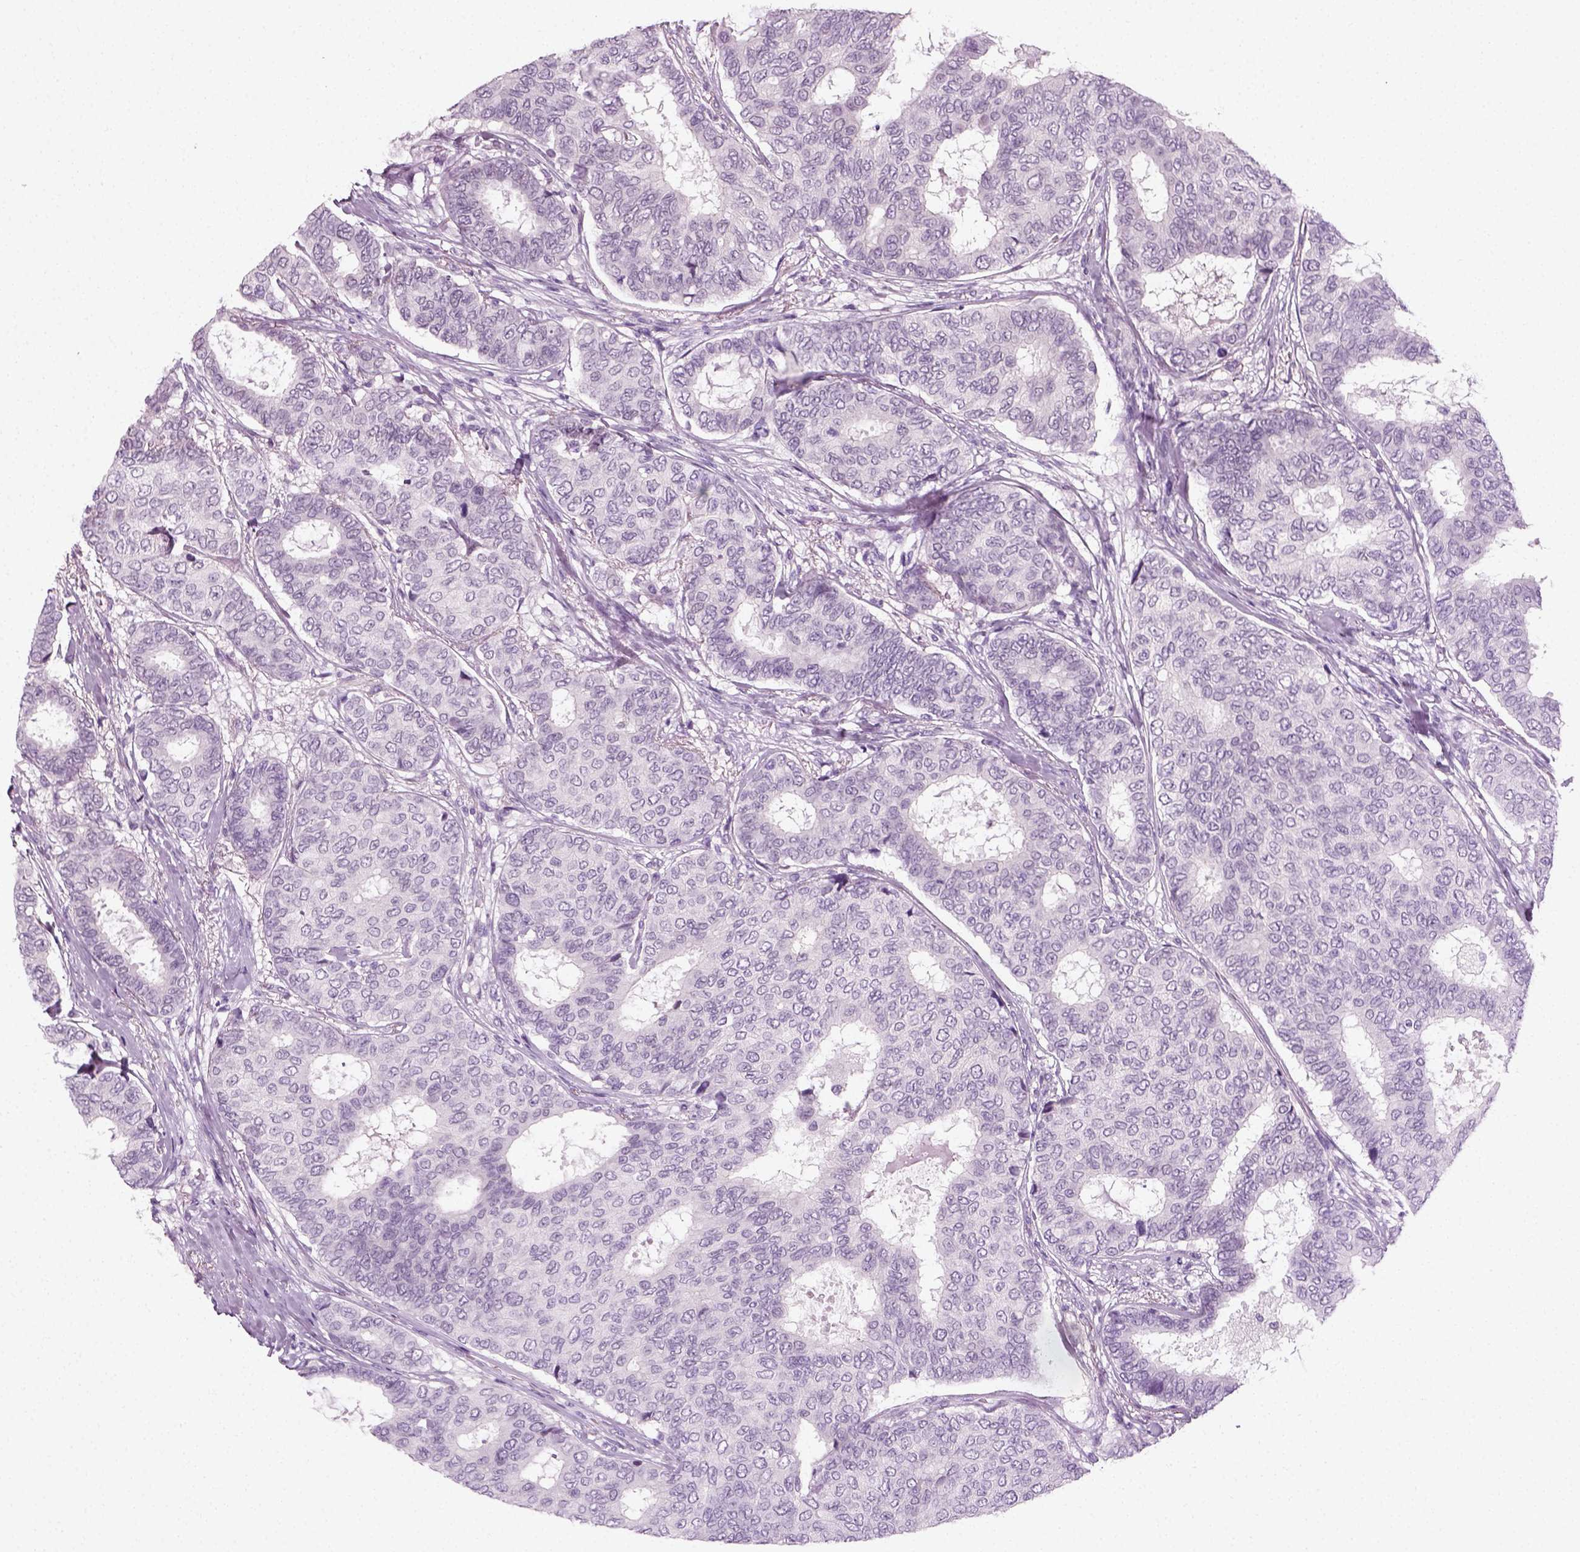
{"staining": {"intensity": "negative", "quantity": "none", "location": "none"}, "tissue": "breast cancer", "cell_type": "Tumor cells", "image_type": "cancer", "snomed": [{"axis": "morphology", "description": "Duct carcinoma"}, {"axis": "topography", "description": "Breast"}], "caption": "Immunohistochemistry (IHC) micrograph of neoplastic tissue: invasive ductal carcinoma (breast) stained with DAB (3,3'-diaminobenzidine) displays no significant protein expression in tumor cells. Nuclei are stained in blue.", "gene": "SPATA31E1", "patient": {"sex": "female", "age": 75}}